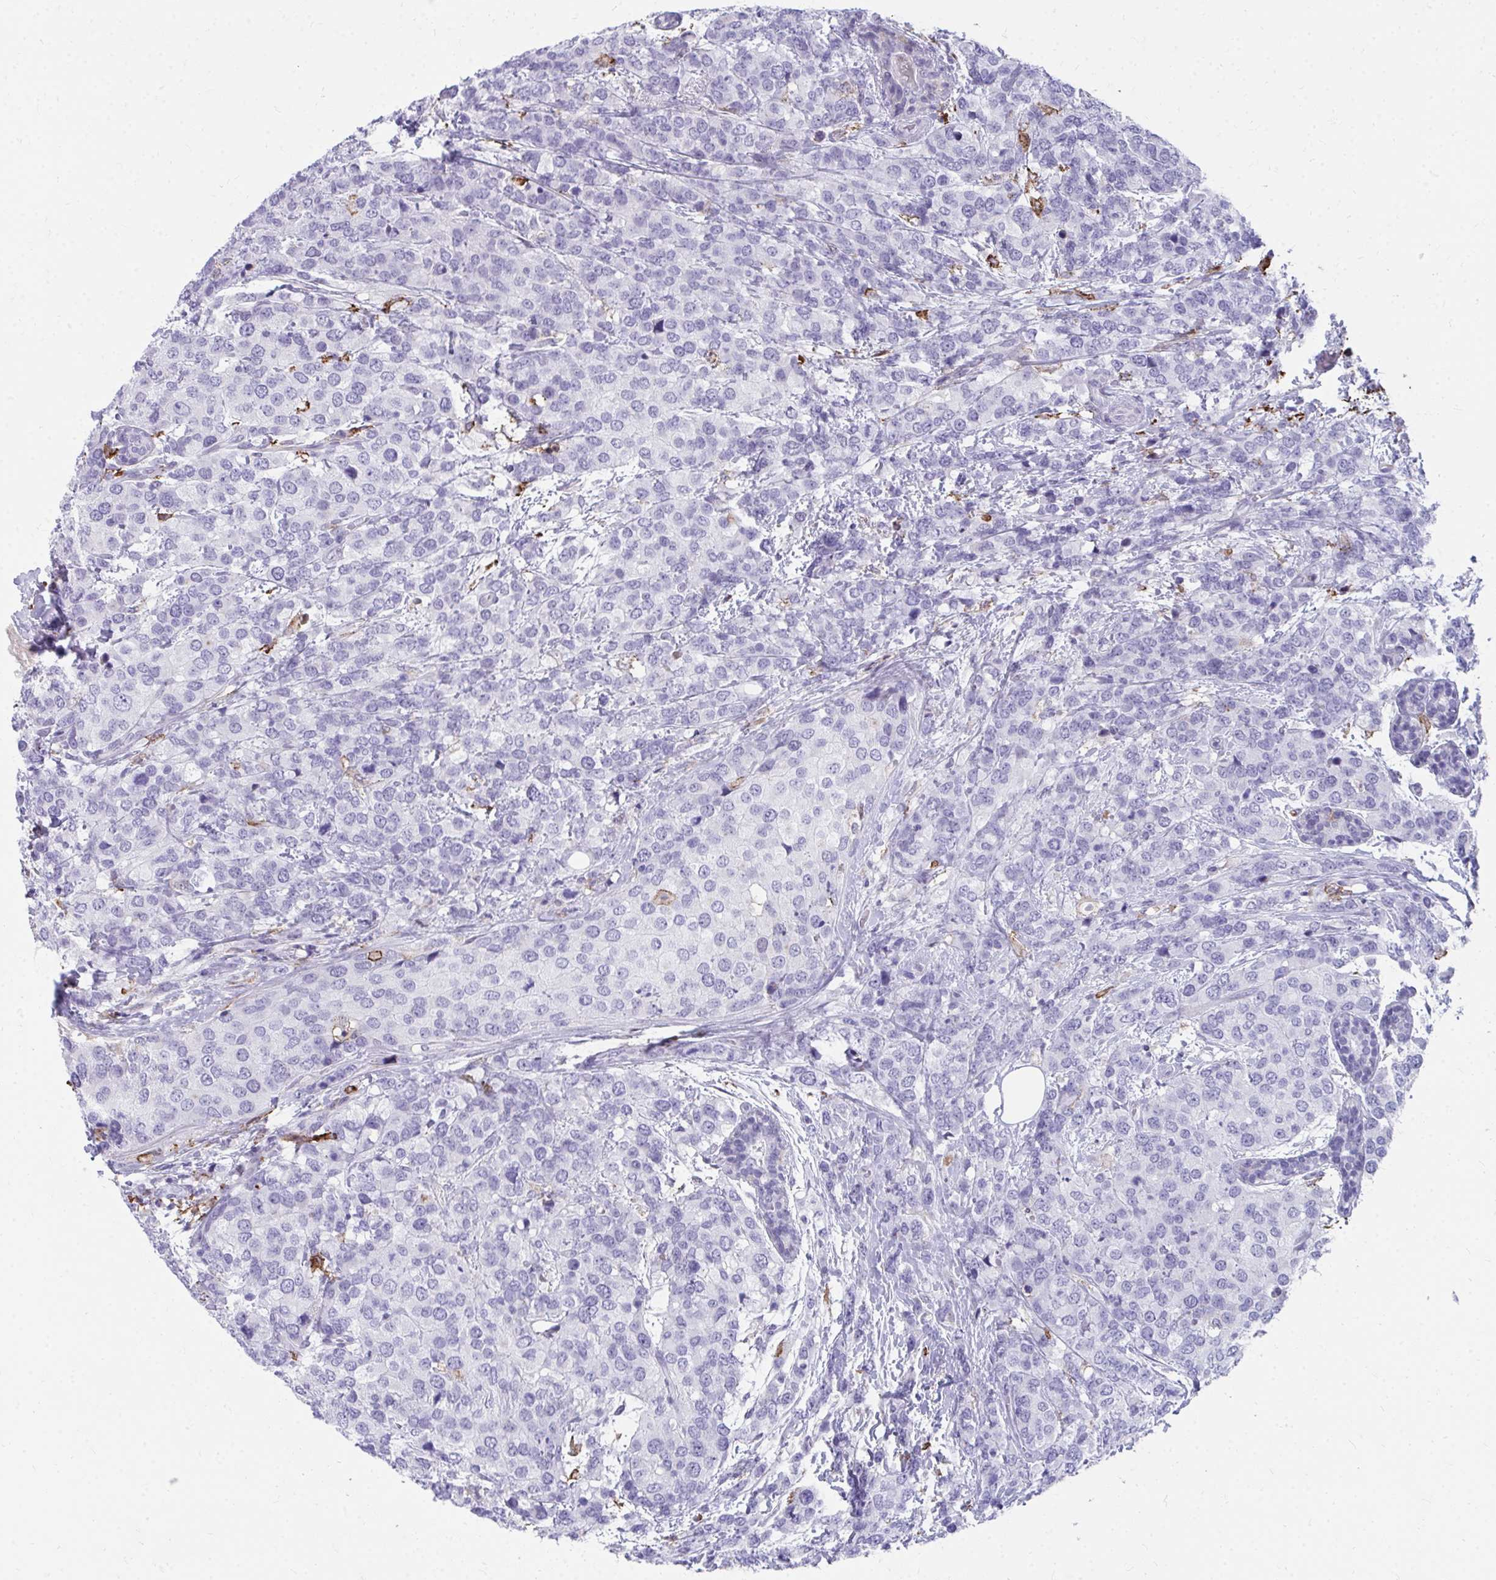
{"staining": {"intensity": "negative", "quantity": "none", "location": "none"}, "tissue": "breast cancer", "cell_type": "Tumor cells", "image_type": "cancer", "snomed": [{"axis": "morphology", "description": "Lobular carcinoma"}, {"axis": "topography", "description": "Breast"}], "caption": "Immunohistochemistry (IHC) micrograph of neoplastic tissue: breast cancer stained with DAB (3,3'-diaminobenzidine) exhibits no significant protein expression in tumor cells.", "gene": "CD163", "patient": {"sex": "female", "age": 59}}